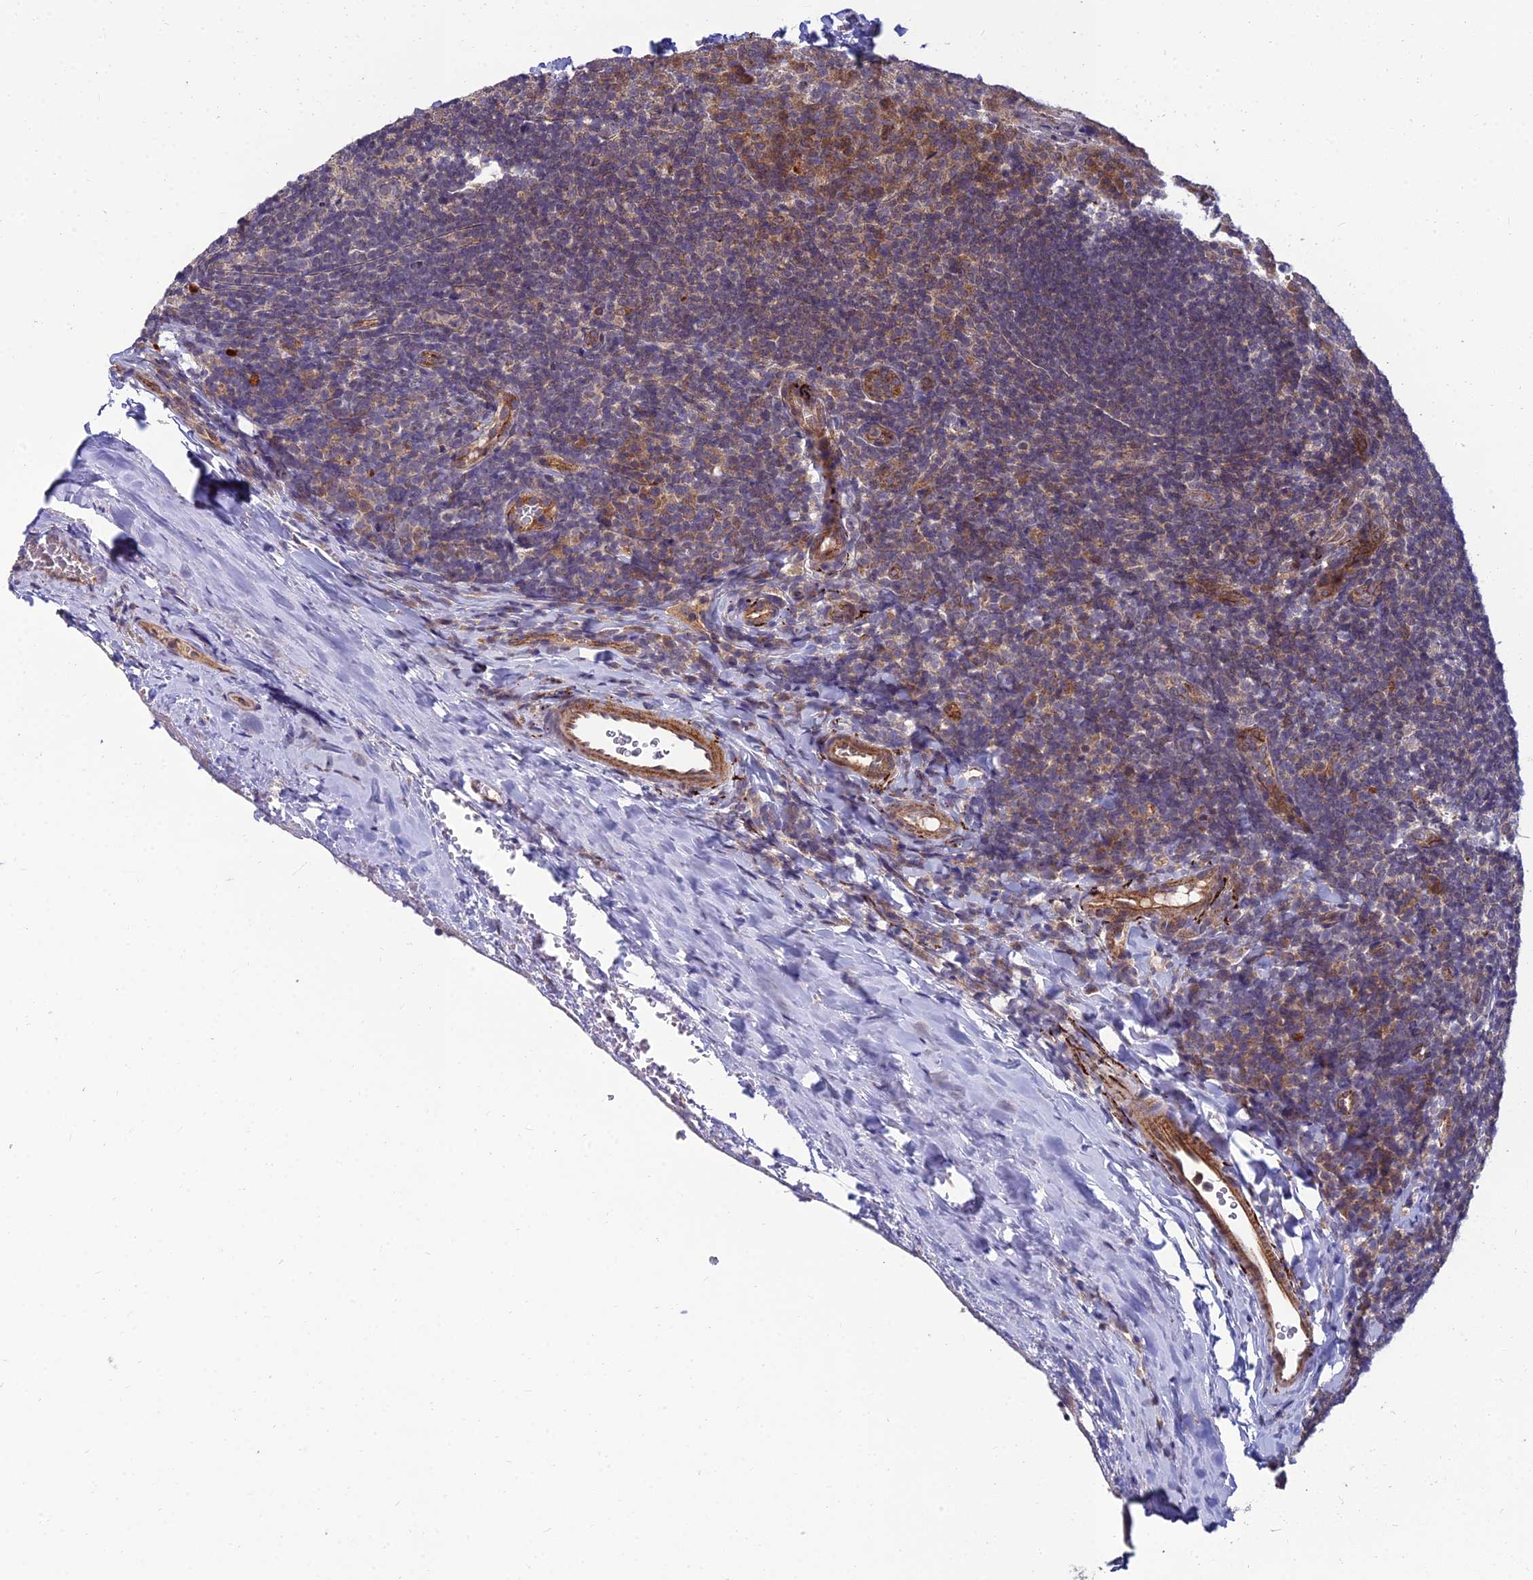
{"staining": {"intensity": "weak", "quantity": "<25%", "location": "cytoplasmic/membranous"}, "tissue": "tonsil", "cell_type": "Germinal center cells", "image_type": "normal", "snomed": [{"axis": "morphology", "description": "Normal tissue, NOS"}, {"axis": "topography", "description": "Tonsil"}], "caption": "Histopathology image shows no significant protein expression in germinal center cells of benign tonsil. (Brightfield microscopy of DAB (3,3'-diaminobenzidine) immunohistochemistry at high magnification).", "gene": "NPY", "patient": {"sex": "male", "age": 17}}